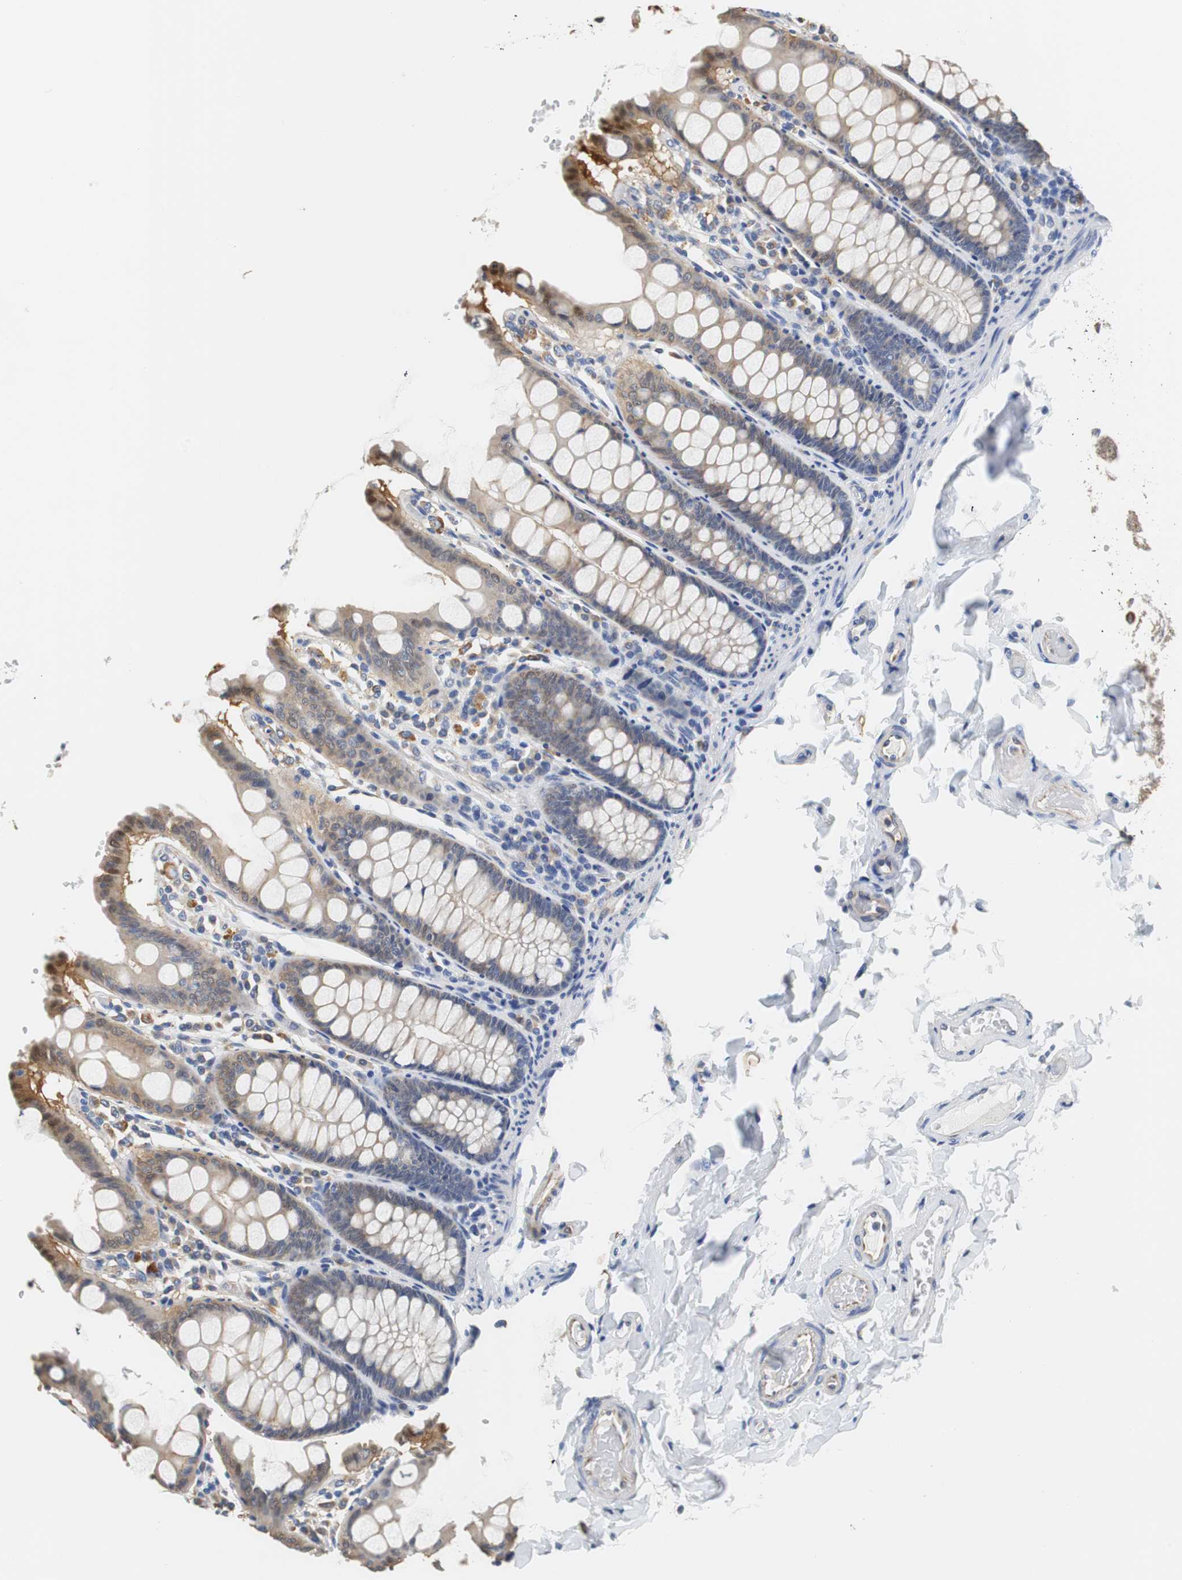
{"staining": {"intensity": "negative", "quantity": "none", "location": "none"}, "tissue": "colon", "cell_type": "Endothelial cells", "image_type": "normal", "snomed": [{"axis": "morphology", "description": "Normal tissue, NOS"}, {"axis": "topography", "description": "Colon"}], "caption": "This is an immunohistochemistry (IHC) histopathology image of normal colon. There is no expression in endothelial cells.", "gene": "PCK1", "patient": {"sex": "female", "age": 61}}